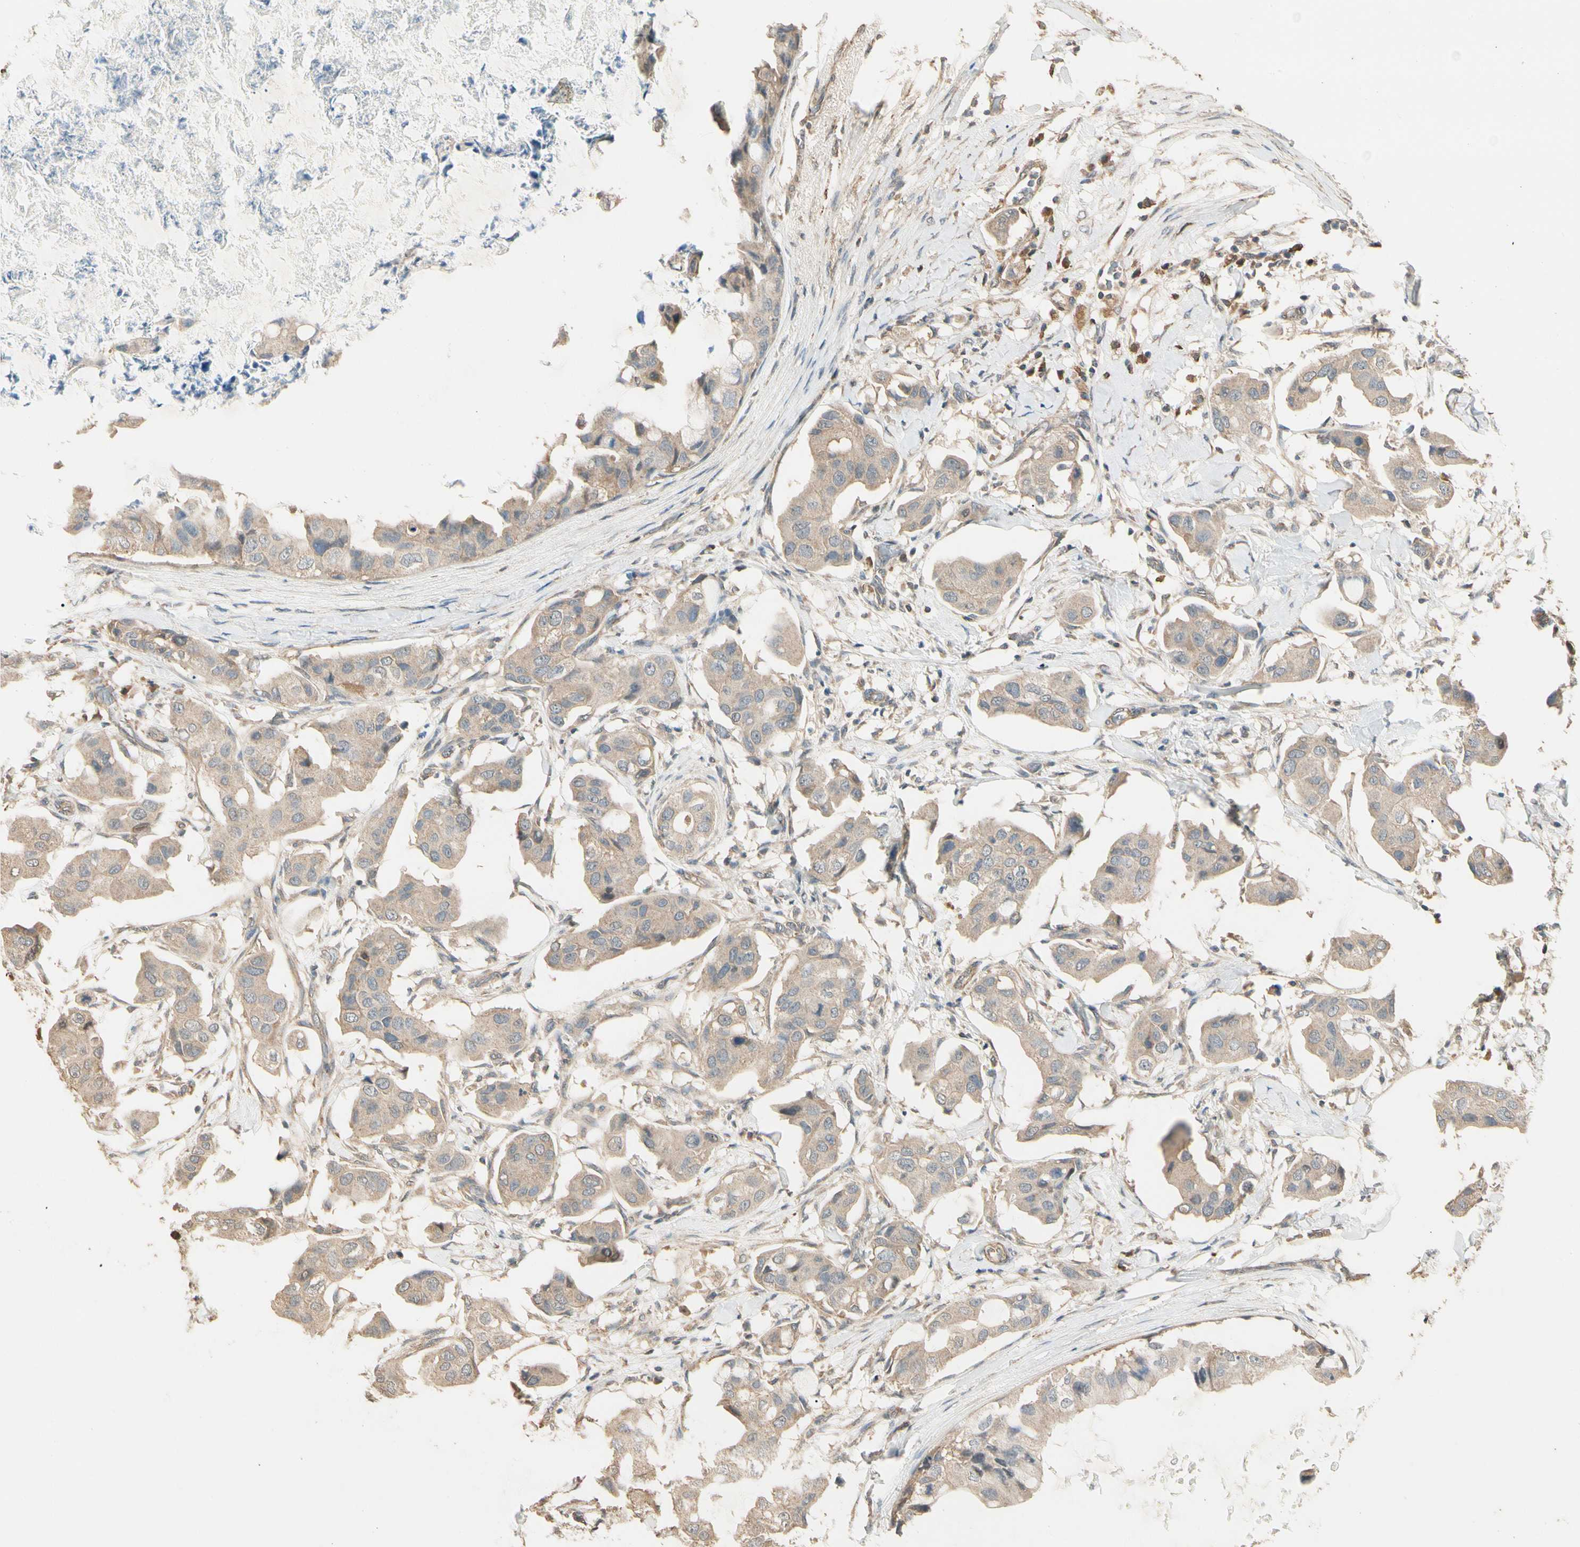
{"staining": {"intensity": "weak", "quantity": ">75%", "location": "cytoplasmic/membranous"}, "tissue": "breast cancer", "cell_type": "Tumor cells", "image_type": "cancer", "snomed": [{"axis": "morphology", "description": "Duct carcinoma"}, {"axis": "topography", "description": "Breast"}], "caption": "Breast cancer (invasive ductal carcinoma) was stained to show a protein in brown. There is low levels of weak cytoplasmic/membranous expression in approximately >75% of tumor cells.", "gene": "CDH6", "patient": {"sex": "female", "age": 40}}